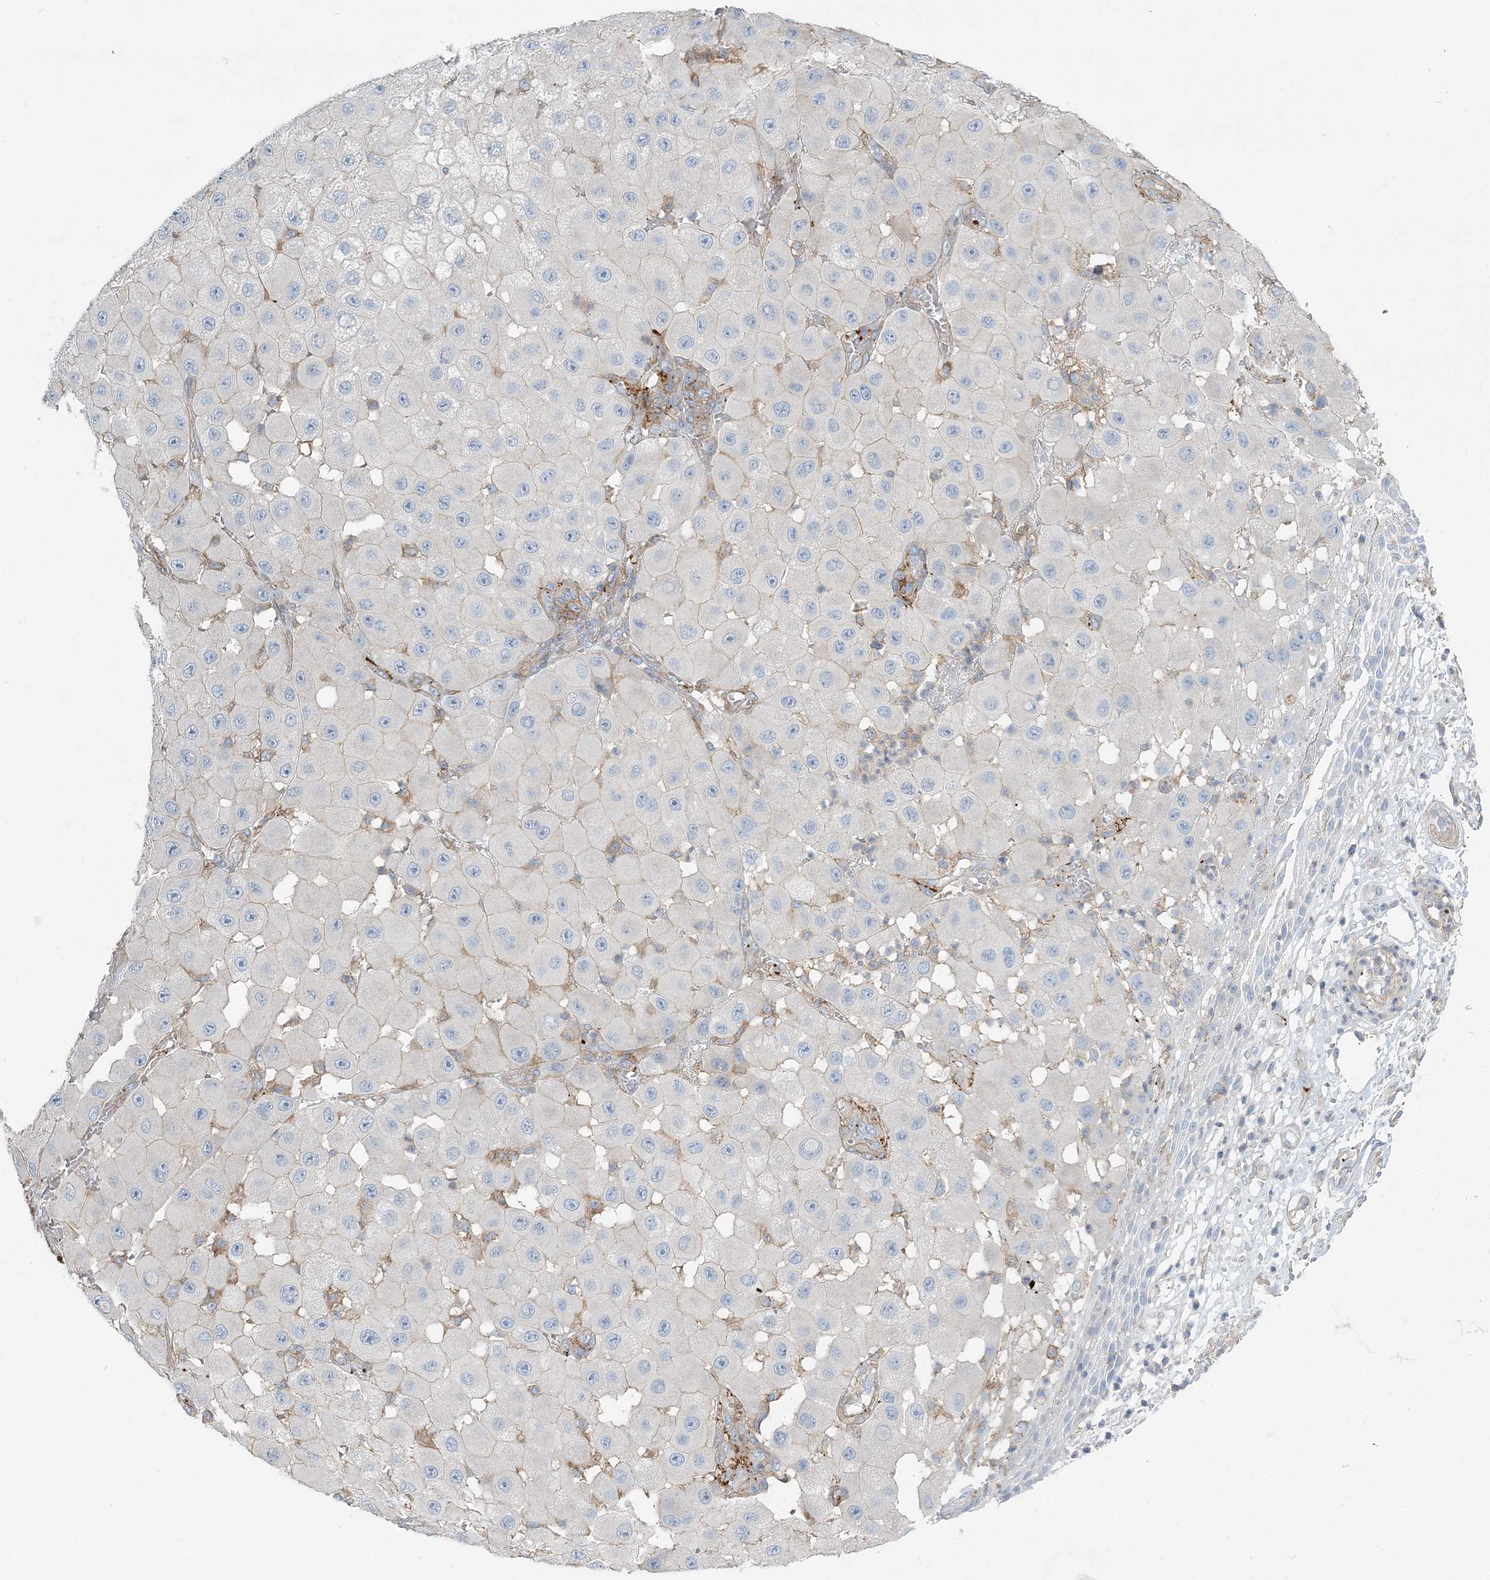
{"staining": {"intensity": "negative", "quantity": "none", "location": "none"}, "tissue": "melanoma", "cell_type": "Tumor cells", "image_type": "cancer", "snomed": [{"axis": "morphology", "description": "Malignant melanoma, NOS"}, {"axis": "topography", "description": "Skin"}], "caption": "Melanoma was stained to show a protein in brown. There is no significant positivity in tumor cells.", "gene": "CUEDC2", "patient": {"sex": "female", "age": 81}}